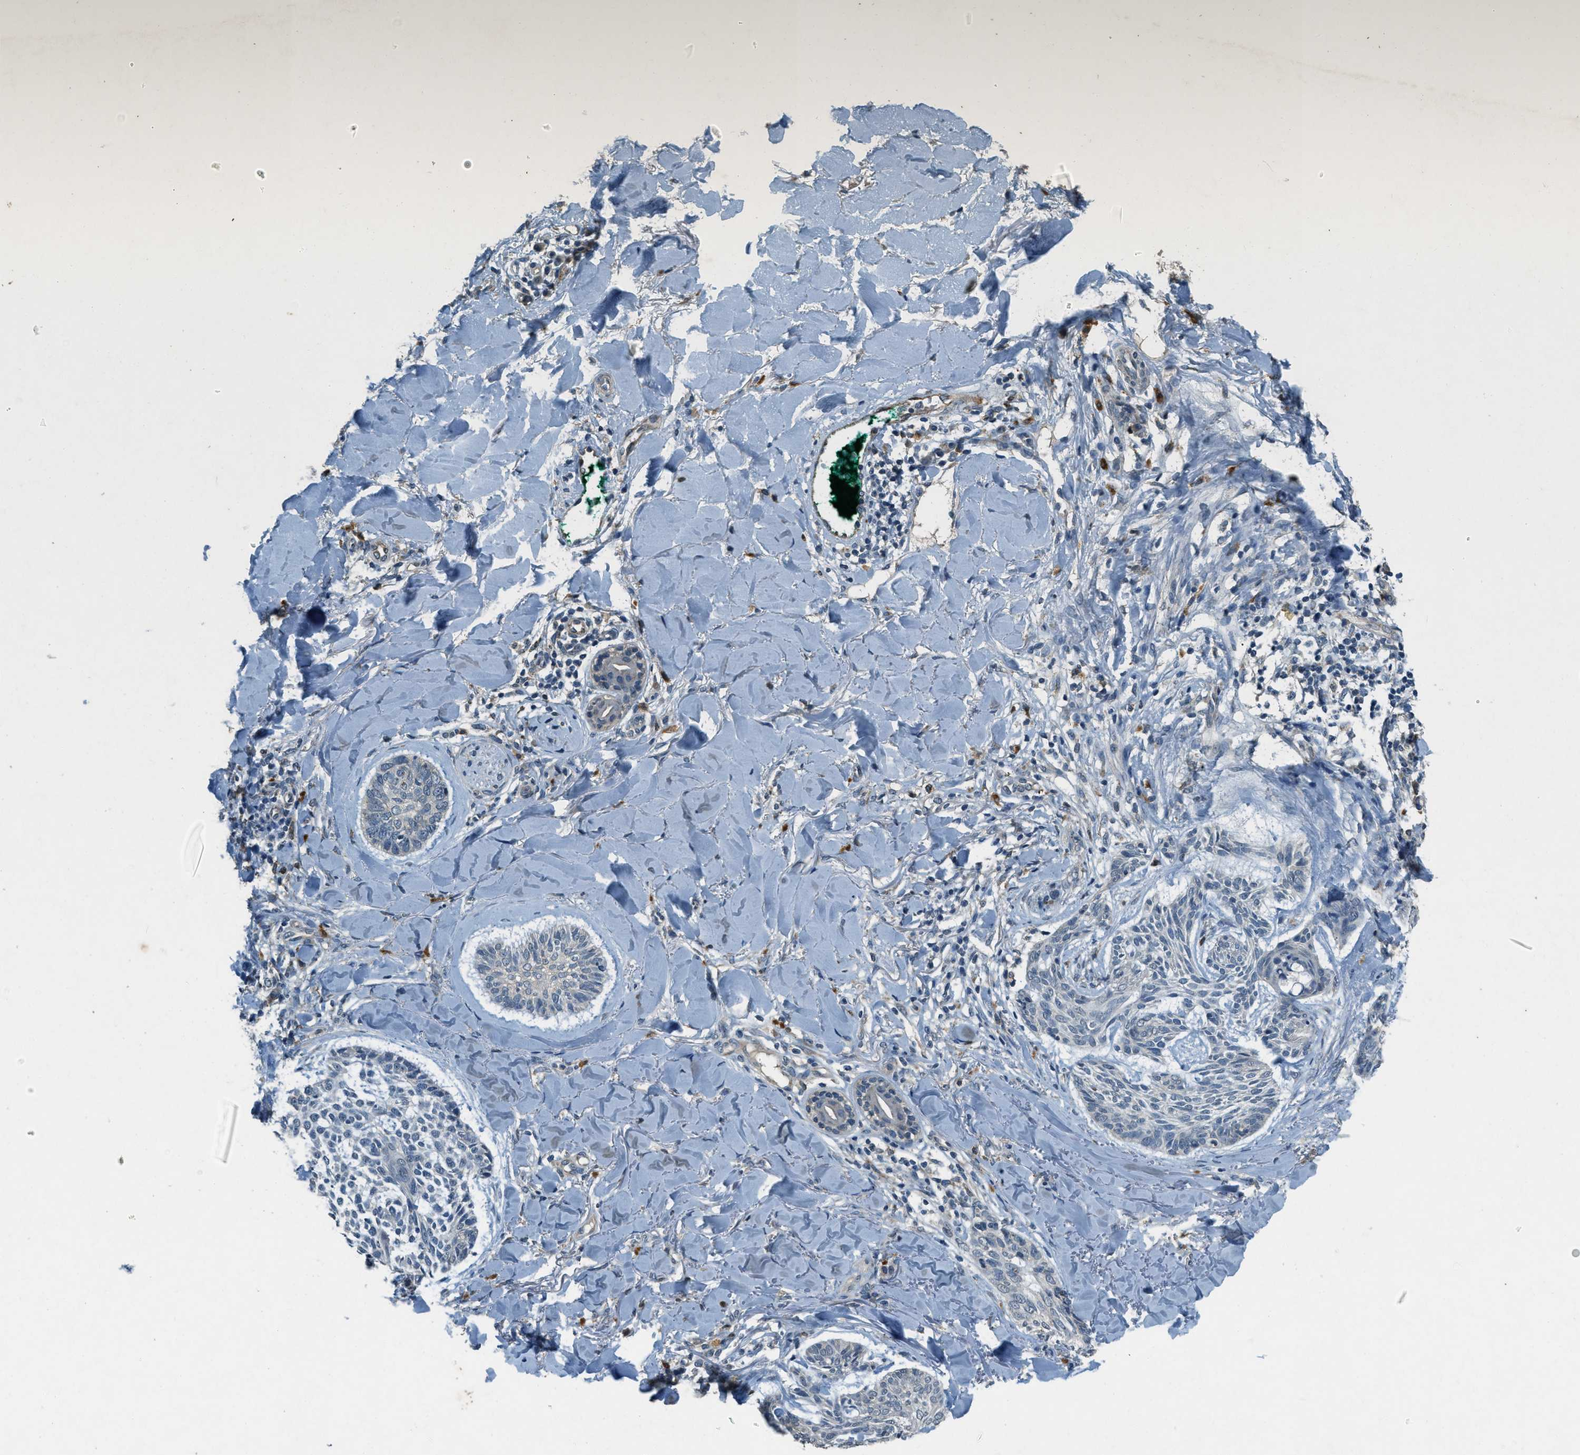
{"staining": {"intensity": "negative", "quantity": "none", "location": "none"}, "tissue": "skin cancer", "cell_type": "Tumor cells", "image_type": "cancer", "snomed": [{"axis": "morphology", "description": "Basal cell carcinoma"}, {"axis": "topography", "description": "Skin"}], "caption": "DAB immunohistochemical staining of skin basal cell carcinoma exhibits no significant expression in tumor cells.", "gene": "RAB3D", "patient": {"sex": "male", "age": 43}}